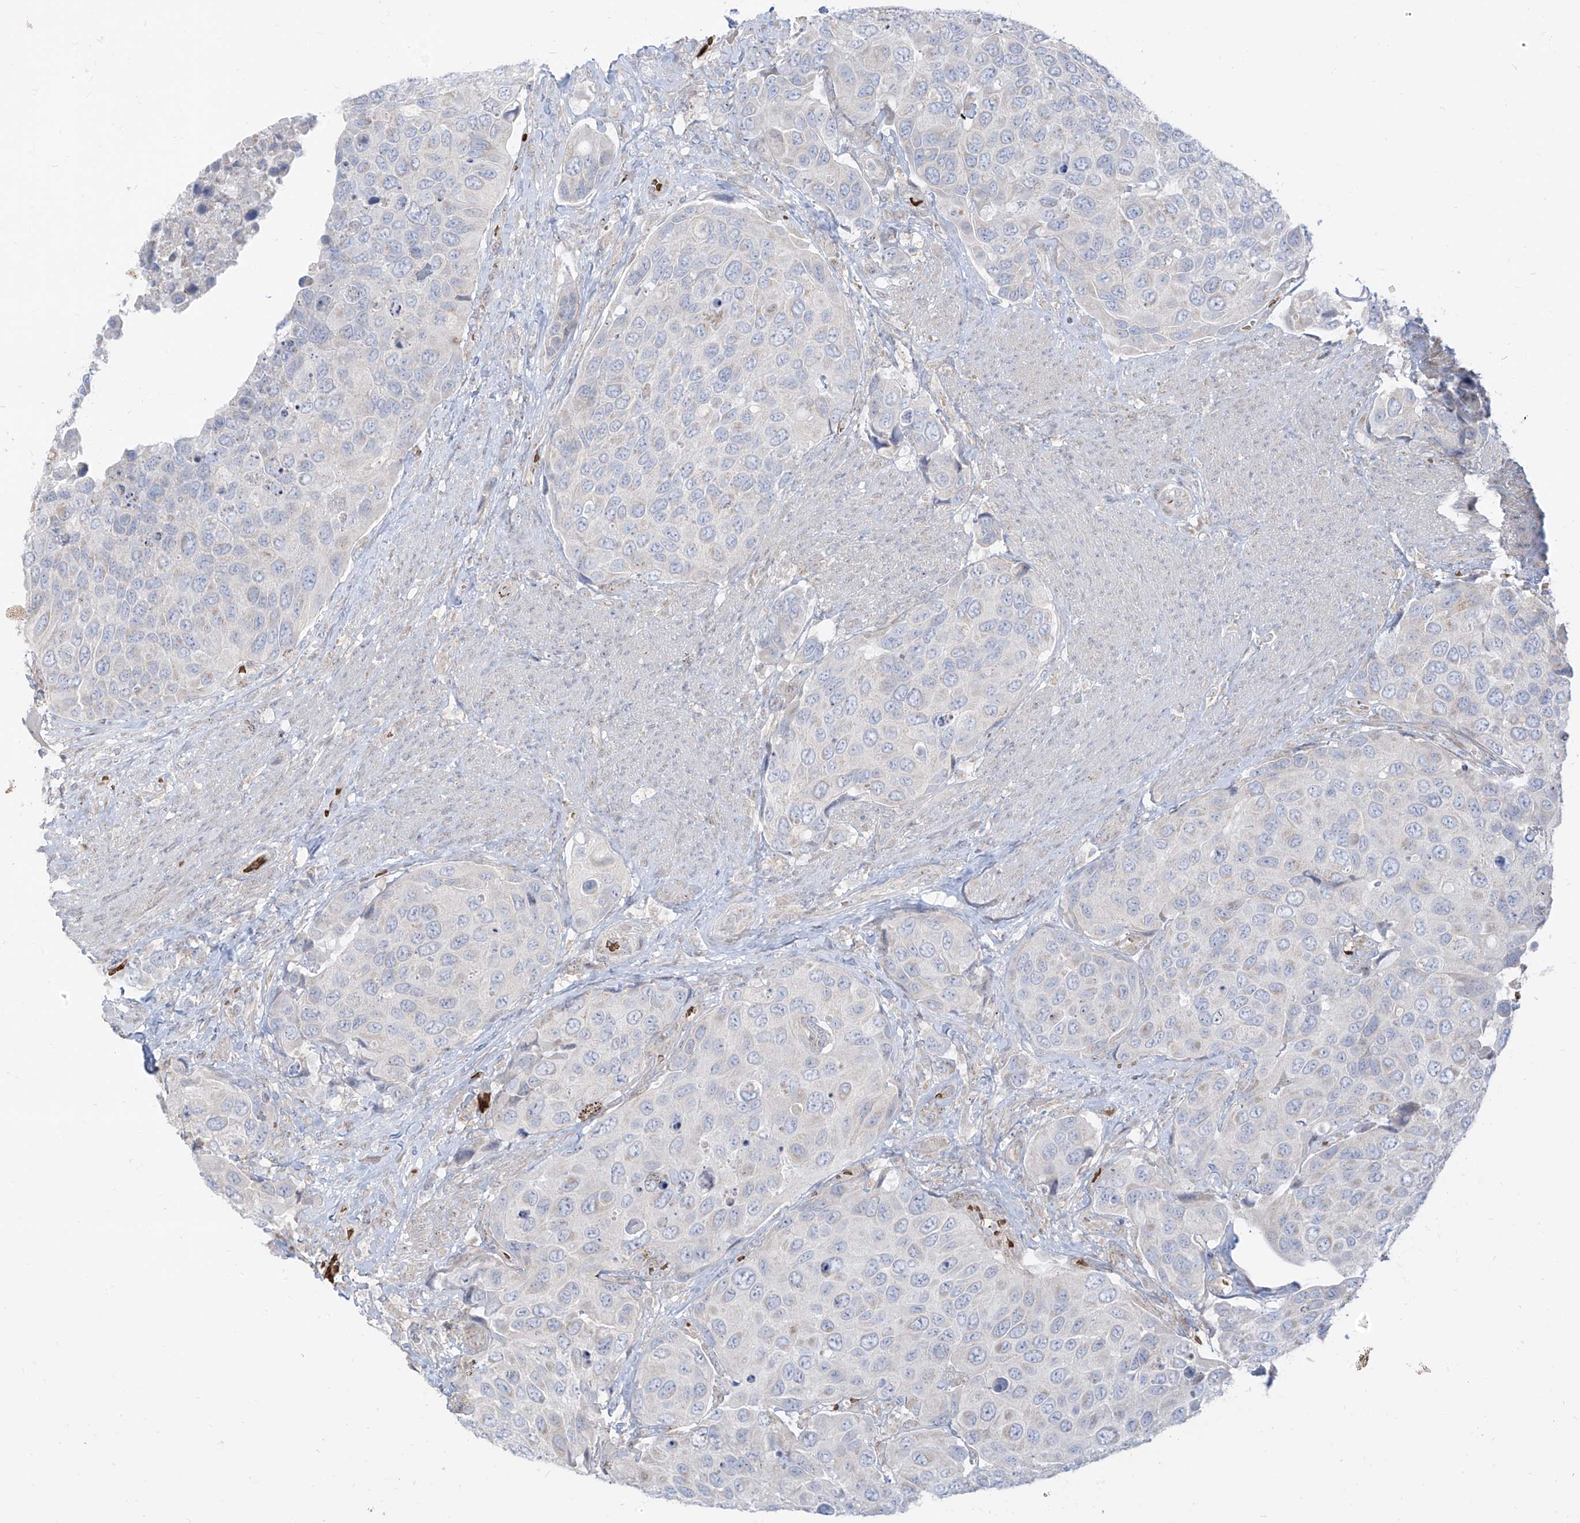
{"staining": {"intensity": "negative", "quantity": "none", "location": "none"}, "tissue": "urothelial cancer", "cell_type": "Tumor cells", "image_type": "cancer", "snomed": [{"axis": "morphology", "description": "Urothelial carcinoma, High grade"}, {"axis": "topography", "description": "Urinary bladder"}], "caption": "An immunohistochemistry (IHC) micrograph of urothelial carcinoma (high-grade) is shown. There is no staining in tumor cells of urothelial carcinoma (high-grade).", "gene": "ARHGEF40", "patient": {"sex": "male", "age": 74}}